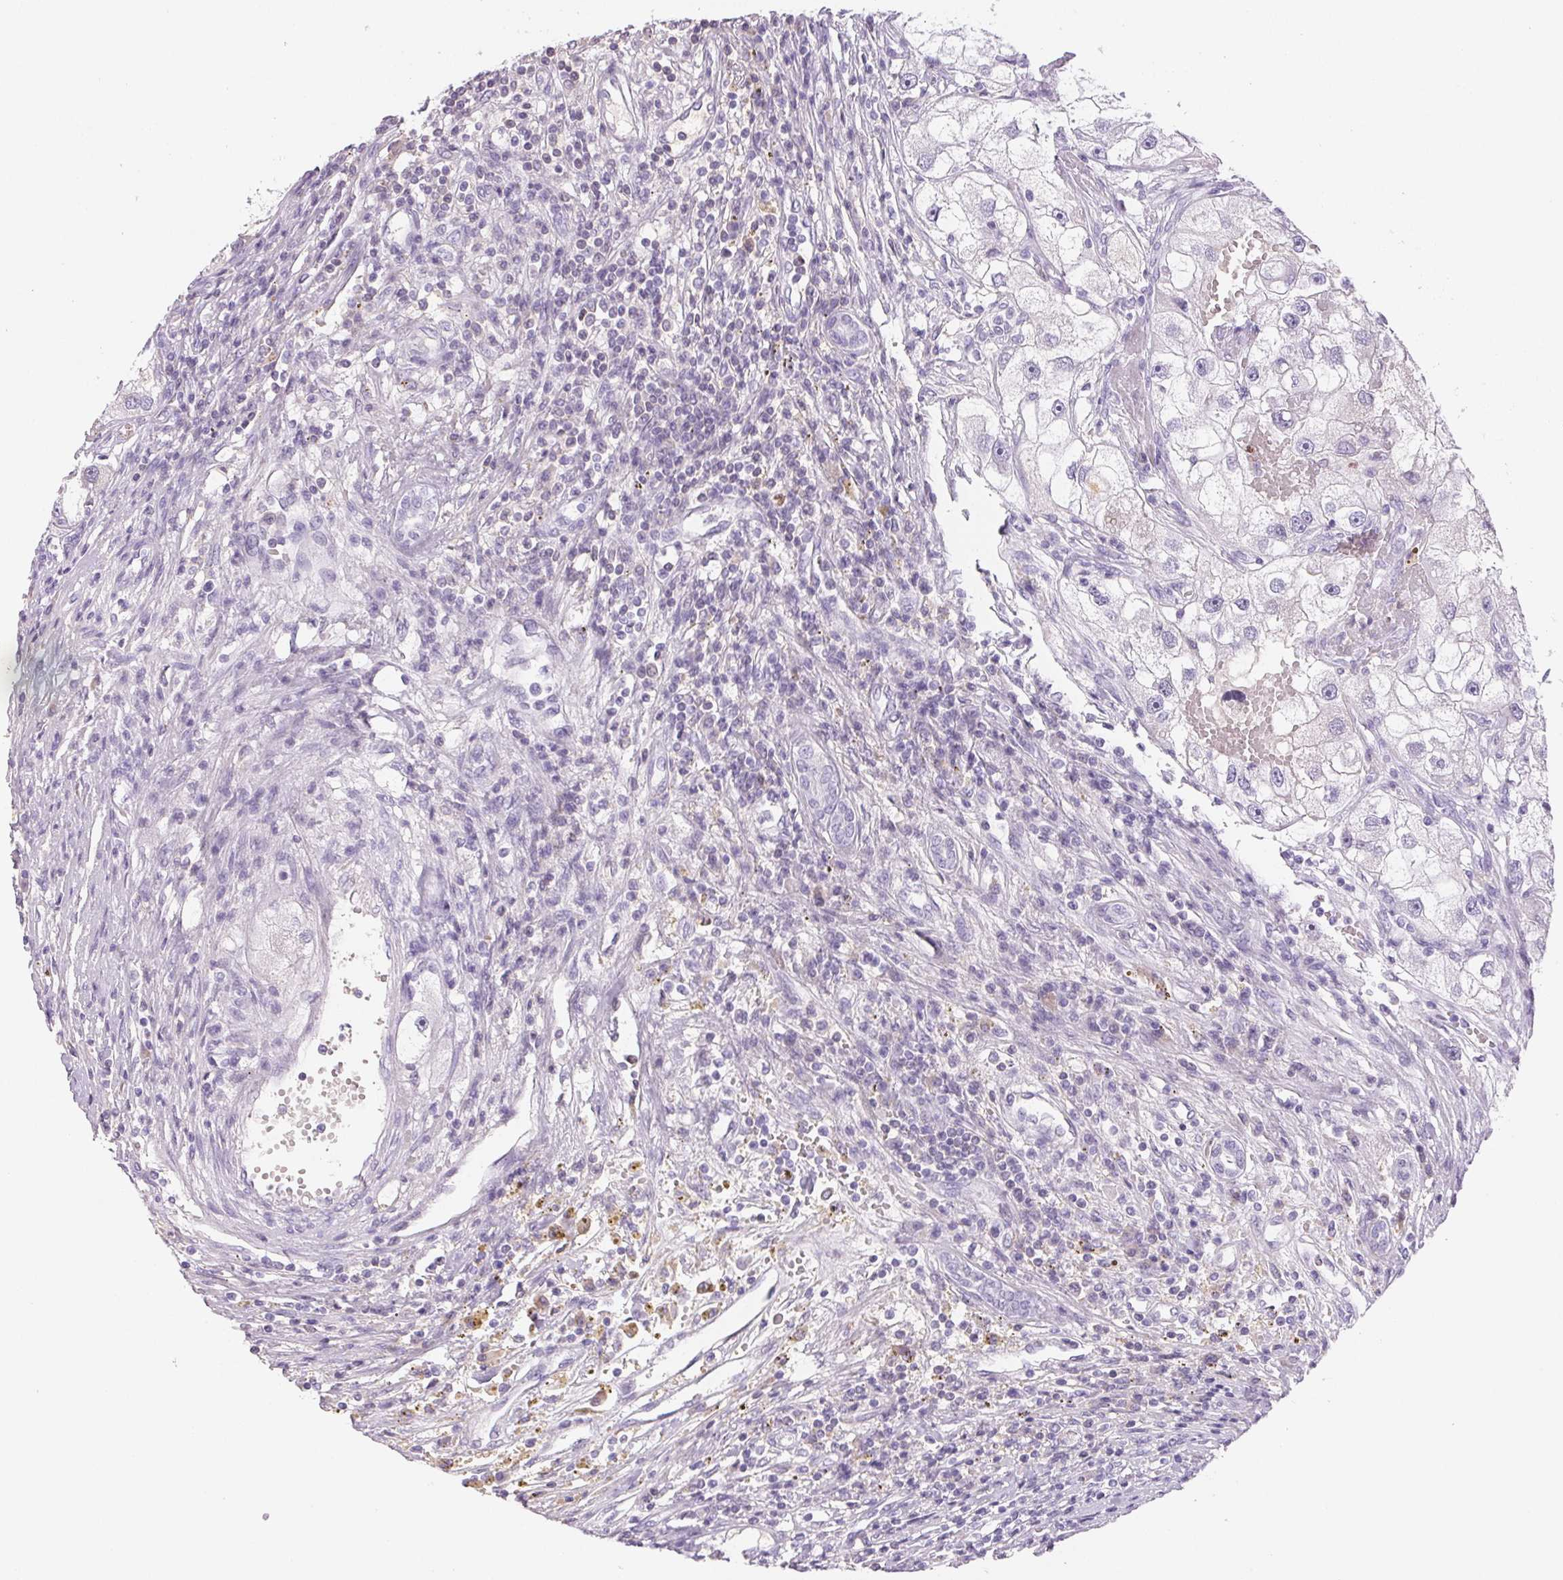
{"staining": {"intensity": "negative", "quantity": "none", "location": "none"}, "tissue": "renal cancer", "cell_type": "Tumor cells", "image_type": "cancer", "snomed": [{"axis": "morphology", "description": "Adenocarcinoma, NOS"}, {"axis": "topography", "description": "Kidney"}], "caption": "The immunohistochemistry (IHC) photomicrograph has no significant positivity in tumor cells of renal cancer tissue. Nuclei are stained in blue.", "gene": "PADI4", "patient": {"sex": "male", "age": 63}}